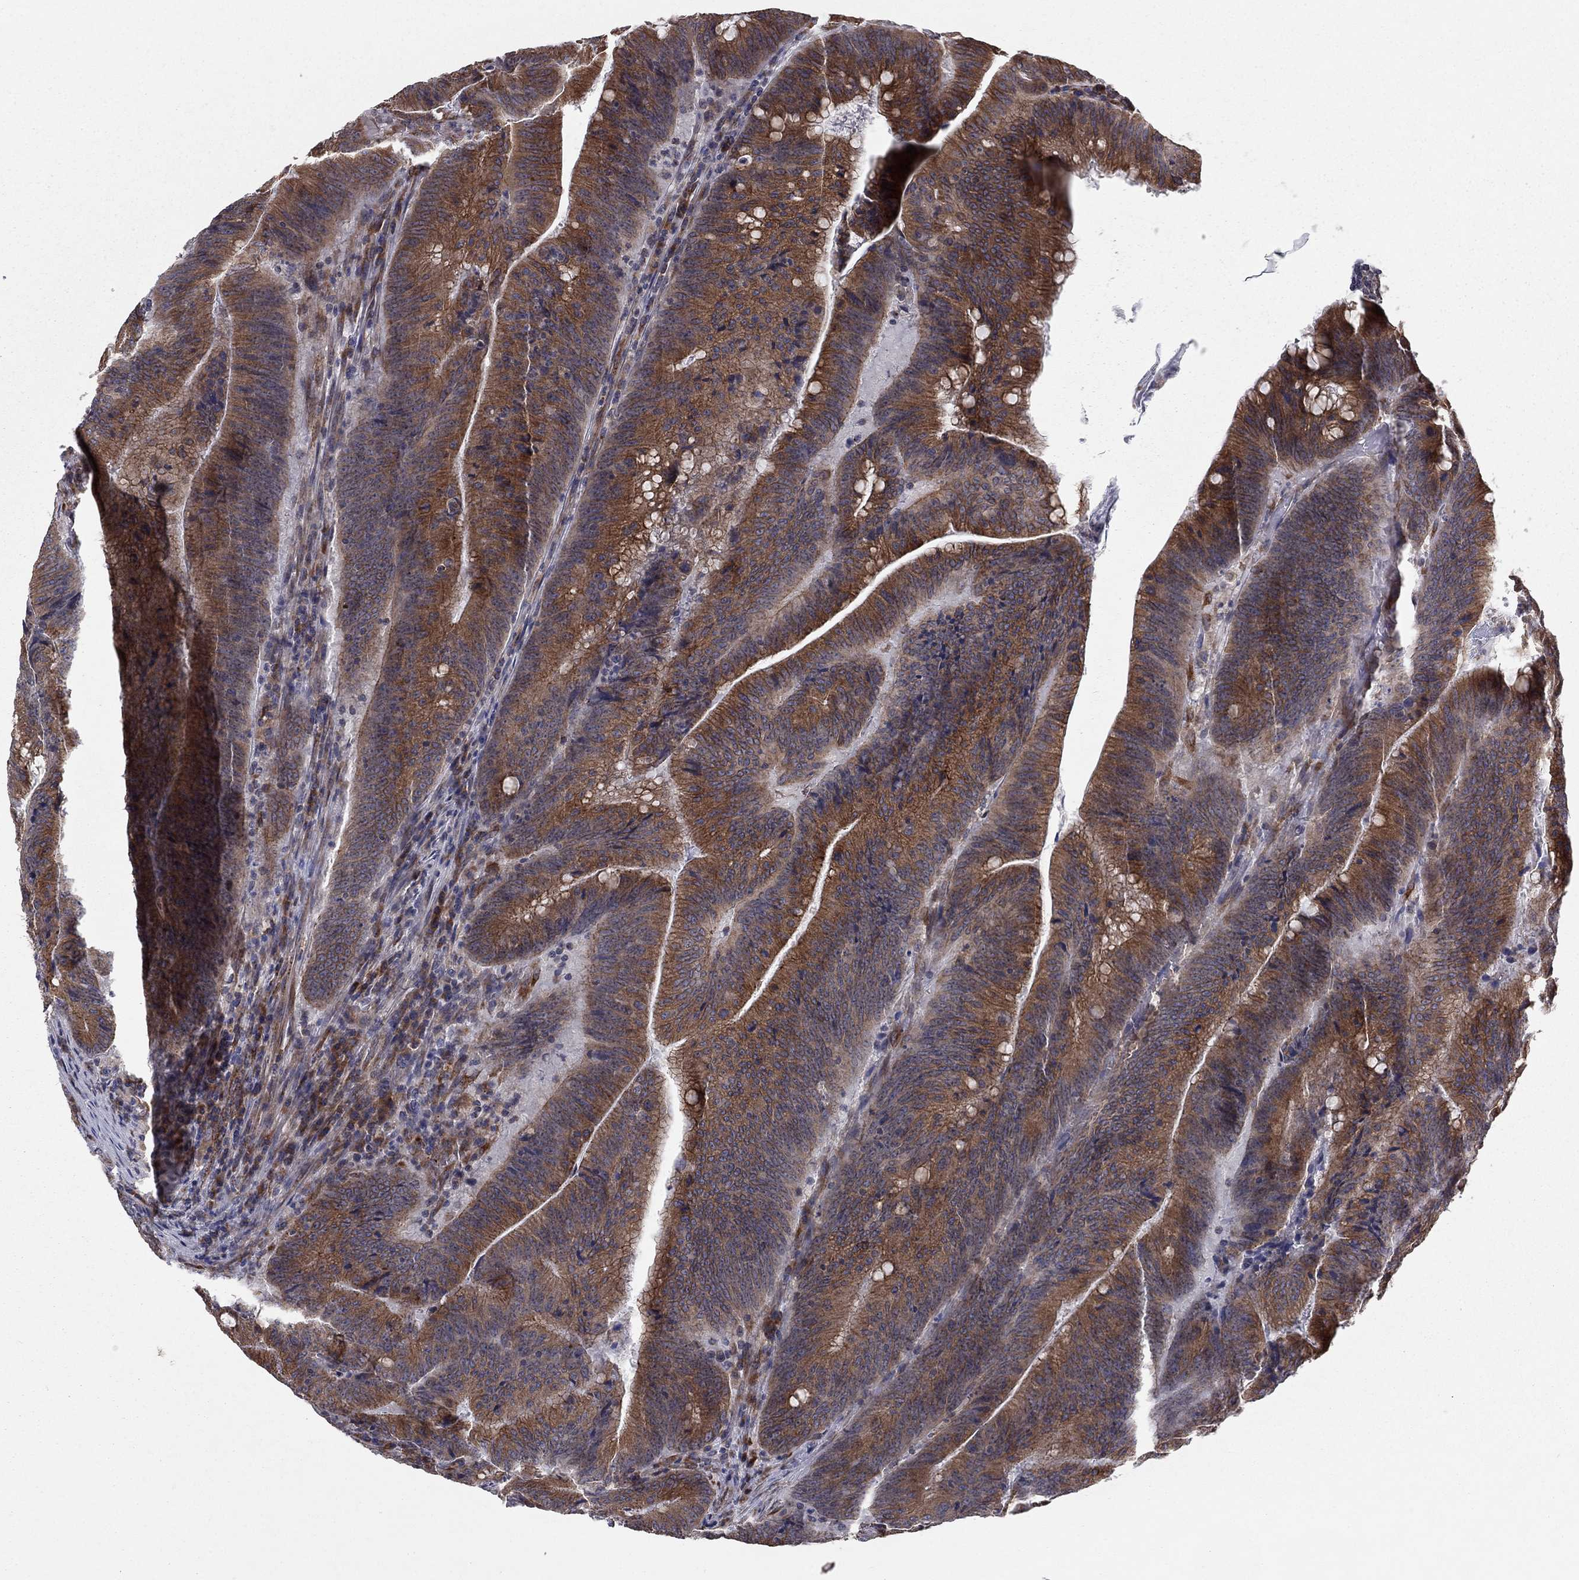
{"staining": {"intensity": "strong", "quantity": "25%-75%", "location": "cytoplasmic/membranous"}, "tissue": "colorectal cancer", "cell_type": "Tumor cells", "image_type": "cancer", "snomed": [{"axis": "morphology", "description": "Adenocarcinoma, NOS"}, {"axis": "topography", "description": "Colon"}], "caption": "The histopathology image shows immunohistochemical staining of colorectal cancer (adenocarcinoma). There is strong cytoplasmic/membranous expression is identified in approximately 25%-75% of tumor cells.", "gene": "YIF1A", "patient": {"sex": "female", "age": 87}}